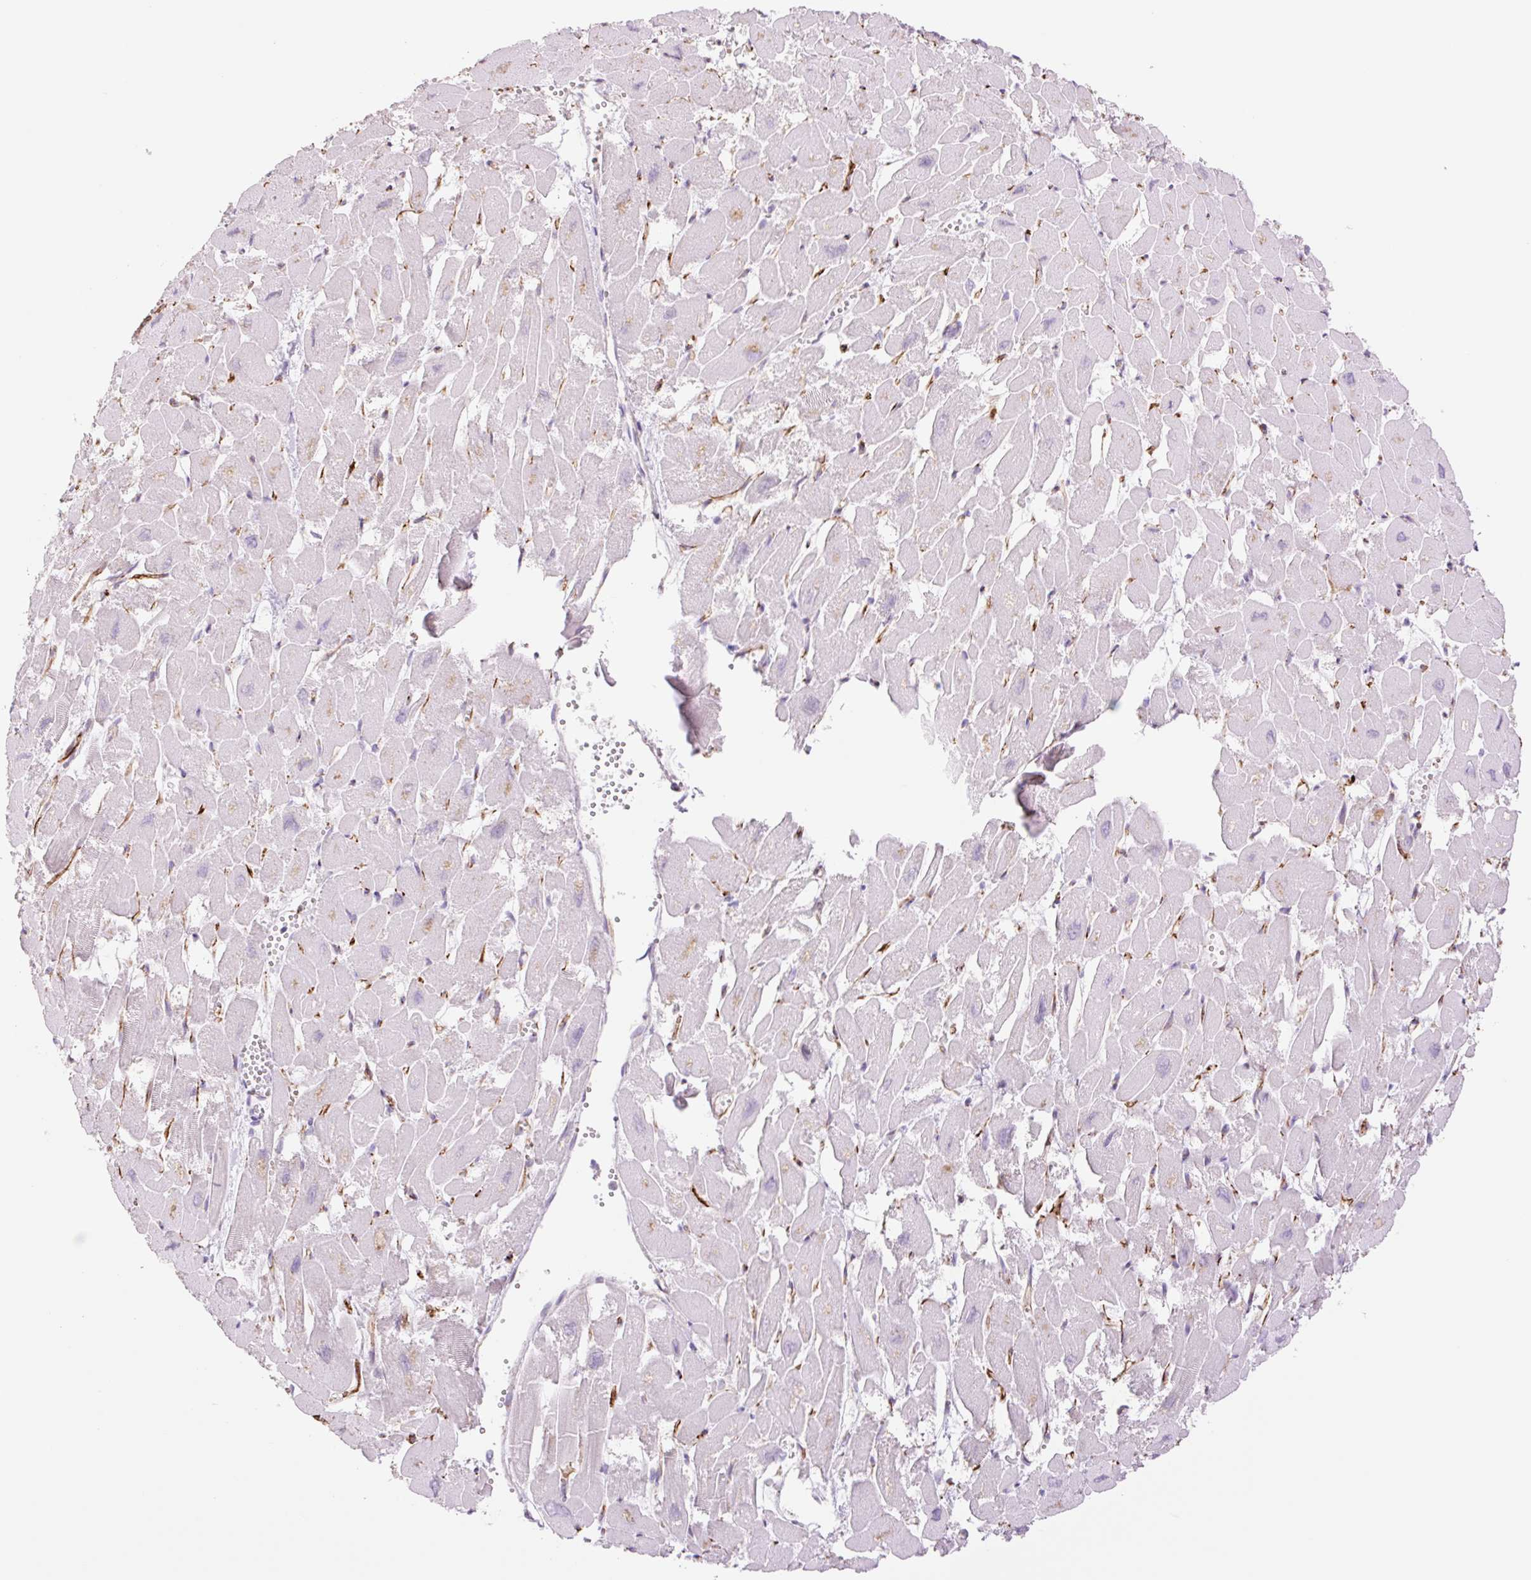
{"staining": {"intensity": "strong", "quantity": "<25%", "location": "cytoplasmic/membranous"}, "tissue": "heart muscle", "cell_type": "Cardiomyocytes", "image_type": "normal", "snomed": [{"axis": "morphology", "description": "Normal tissue, NOS"}, {"axis": "topography", "description": "Heart"}], "caption": "Strong cytoplasmic/membranous positivity for a protein is appreciated in about <25% of cardiomyocytes of normal heart muscle using immunohistochemistry.", "gene": "ZFYVE21", "patient": {"sex": "male", "age": 54}}